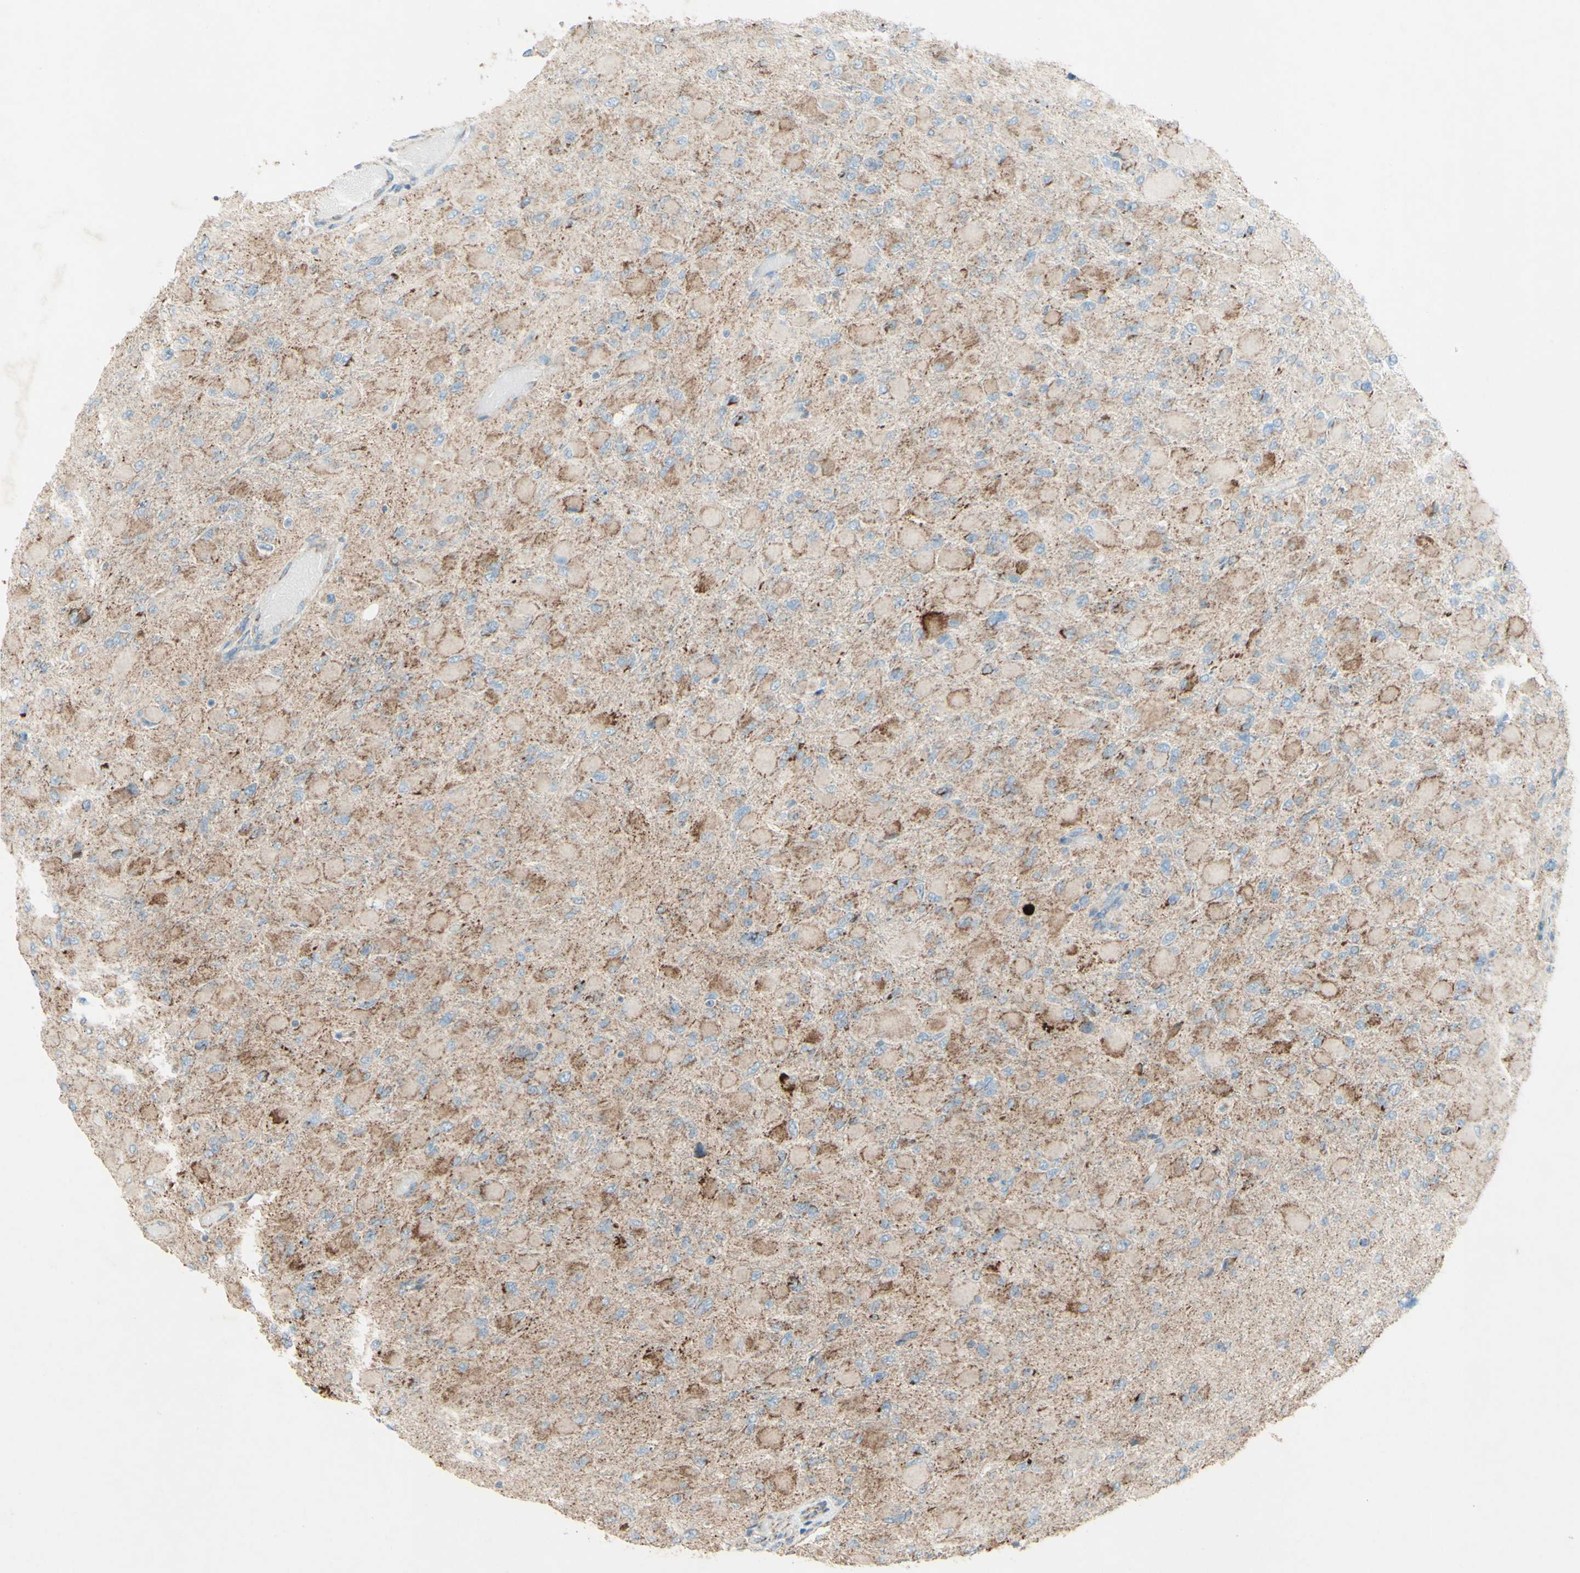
{"staining": {"intensity": "moderate", "quantity": ">75%", "location": "cytoplasmic/membranous"}, "tissue": "glioma", "cell_type": "Tumor cells", "image_type": "cancer", "snomed": [{"axis": "morphology", "description": "Glioma, malignant, High grade"}, {"axis": "topography", "description": "Cerebral cortex"}], "caption": "Immunohistochemistry staining of malignant high-grade glioma, which demonstrates medium levels of moderate cytoplasmic/membranous staining in approximately >75% of tumor cells indicating moderate cytoplasmic/membranous protein positivity. The staining was performed using DAB (brown) for protein detection and nuclei were counterstained in hematoxylin (blue).", "gene": "RHOT1", "patient": {"sex": "female", "age": 36}}